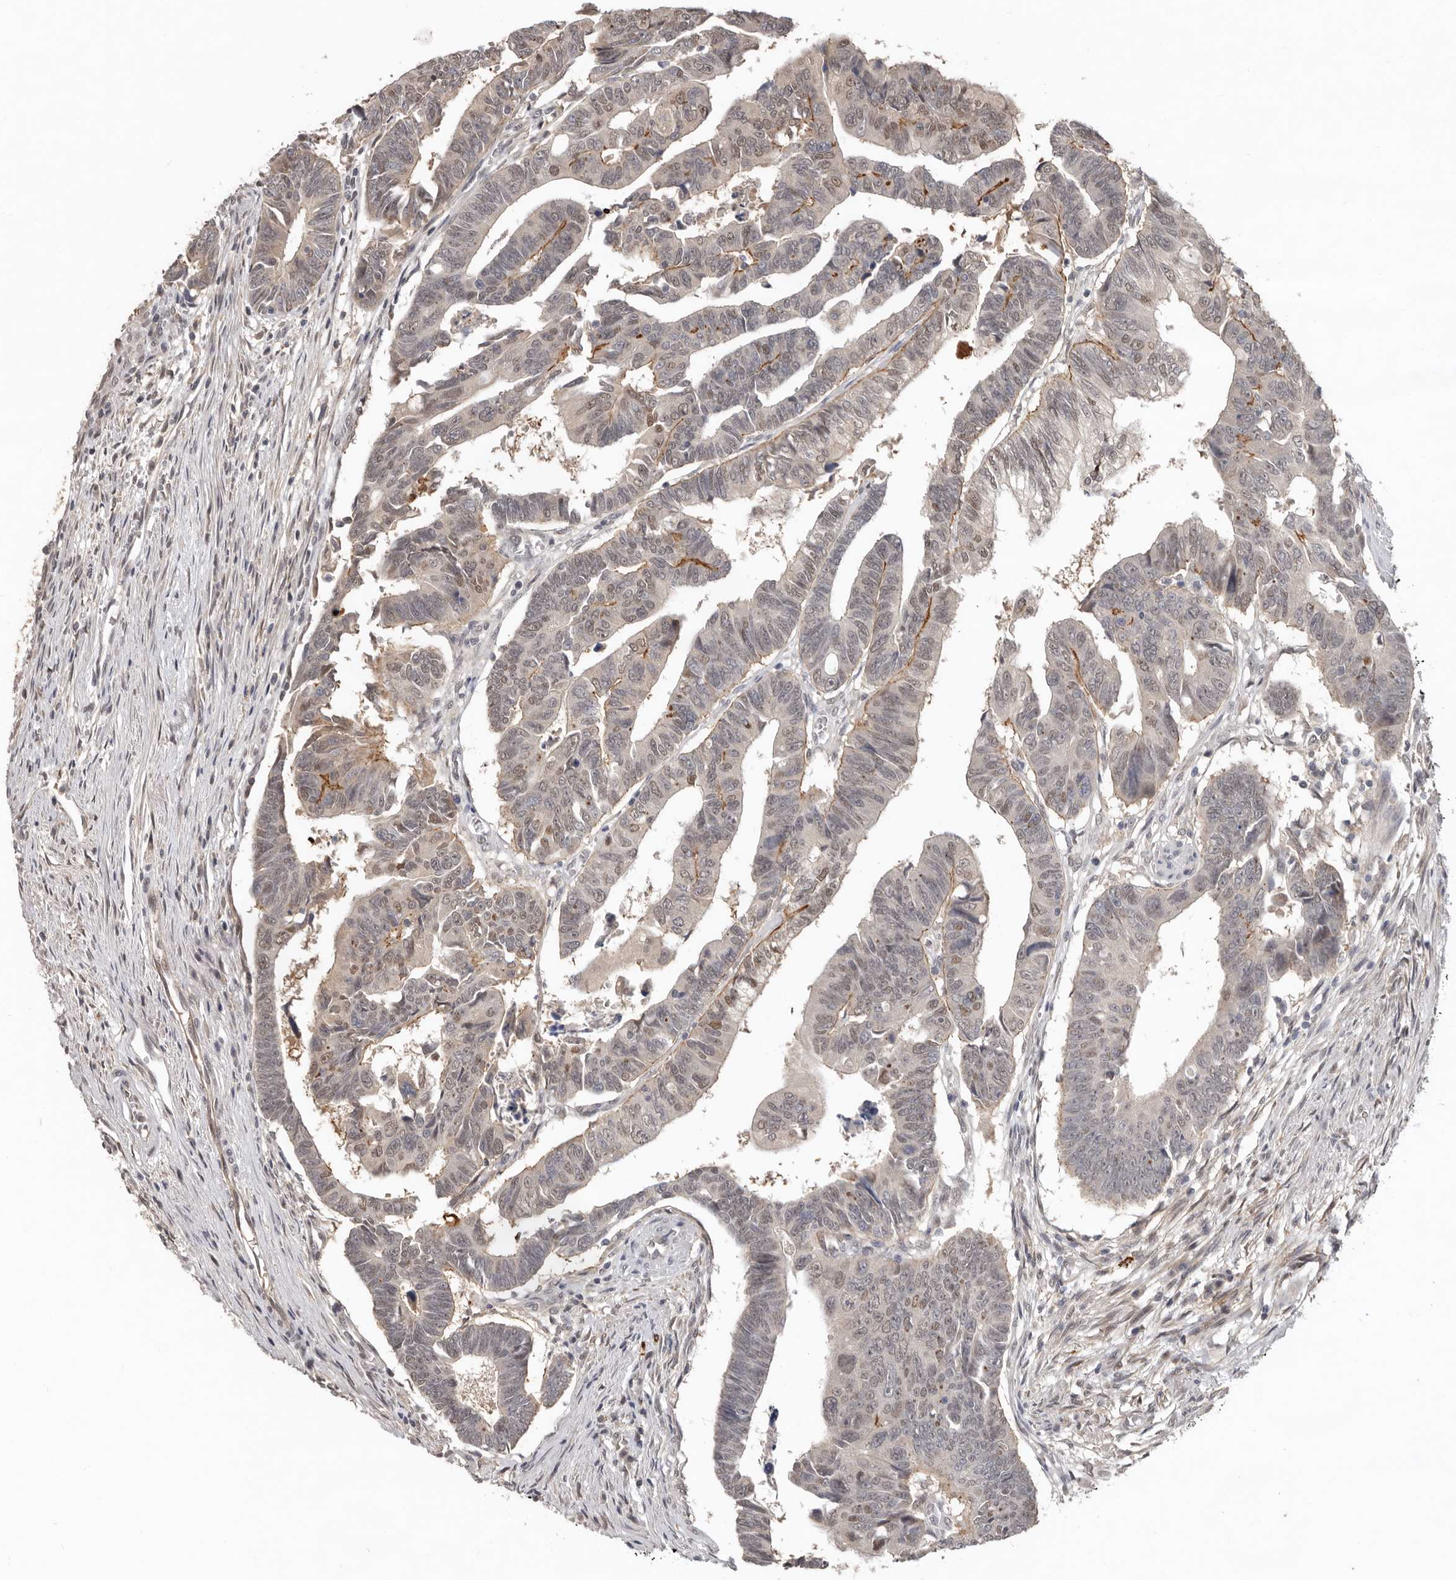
{"staining": {"intensity": "weak", "quantity": "<25%", "location": "cytoplasmic/membranous"}, "tissue": "colorectal cancer", "cell_type": "Tumor cells", "image_type": "cancer", "snomed": [{"axis": "morphology", "description": "Adenocarcinoma, NOS"}, {"axis": "topography", "description": "Rectum"}], "caption": "This photomicrograph is of colorectal cancer stained with IHC to label a protein in brown with the nuclei are counter-stained blue. There is no expression in tumor cells.", "gene": "LRGUK", "patient": {"sex": "female", "age": 65}}